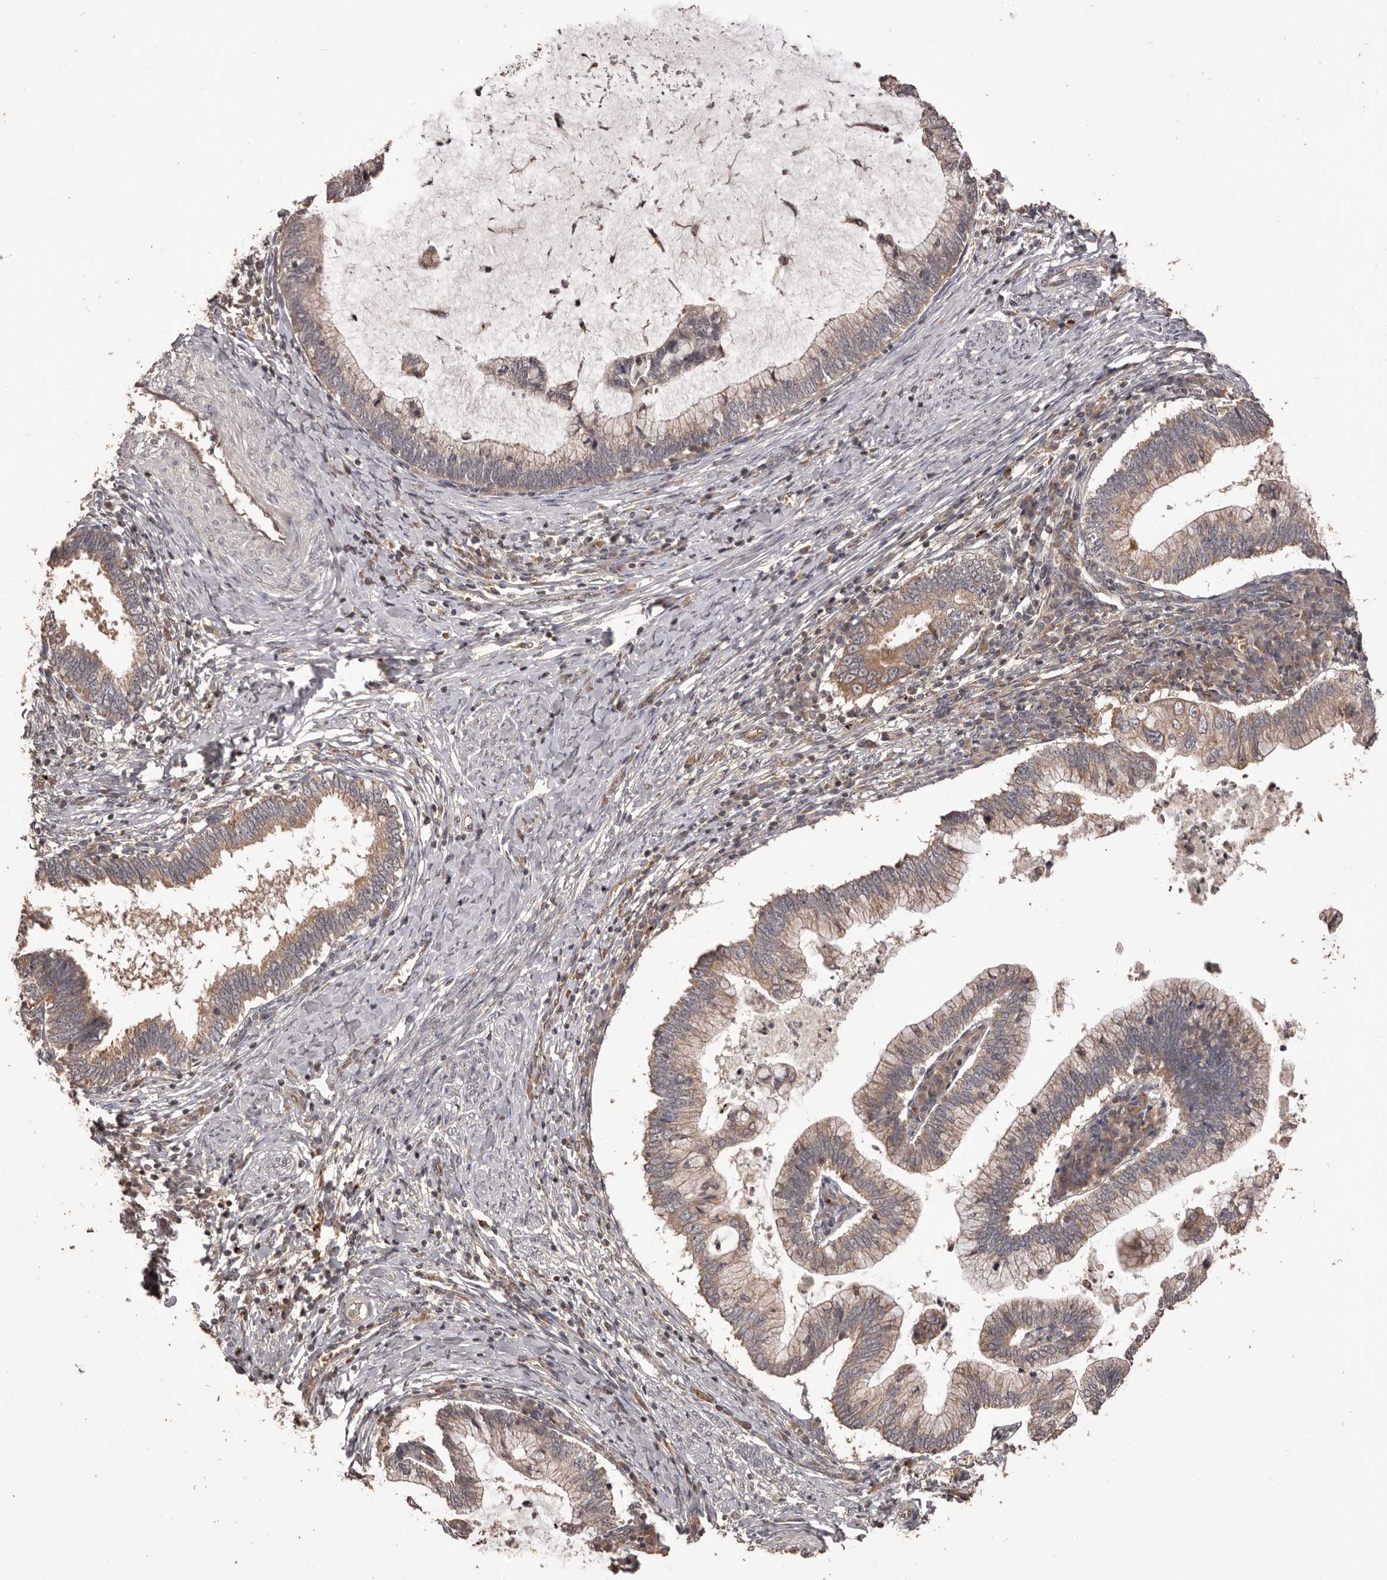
{"staining": {"intensity": "weak", "quantity": ">75%", "location": "cytoplasmic/membranous"}, "tissue": "cervical cancer", "cell_type": "Tumor cells", "image_type": "cancer", "snomed": [{"axis": "morphology", "description": "Adenocarcinoma, NOS"}, {"axis": "topography", "description": "Cervix"}], "caption": "This is a histology image of IHC staining of adenocarcinoma (cervical), which shows weak positivity in the cytoplasmic/membranous of tumor cells.", "gene": "QRSL1", "patient": {"sex": "female", "age": 36}}